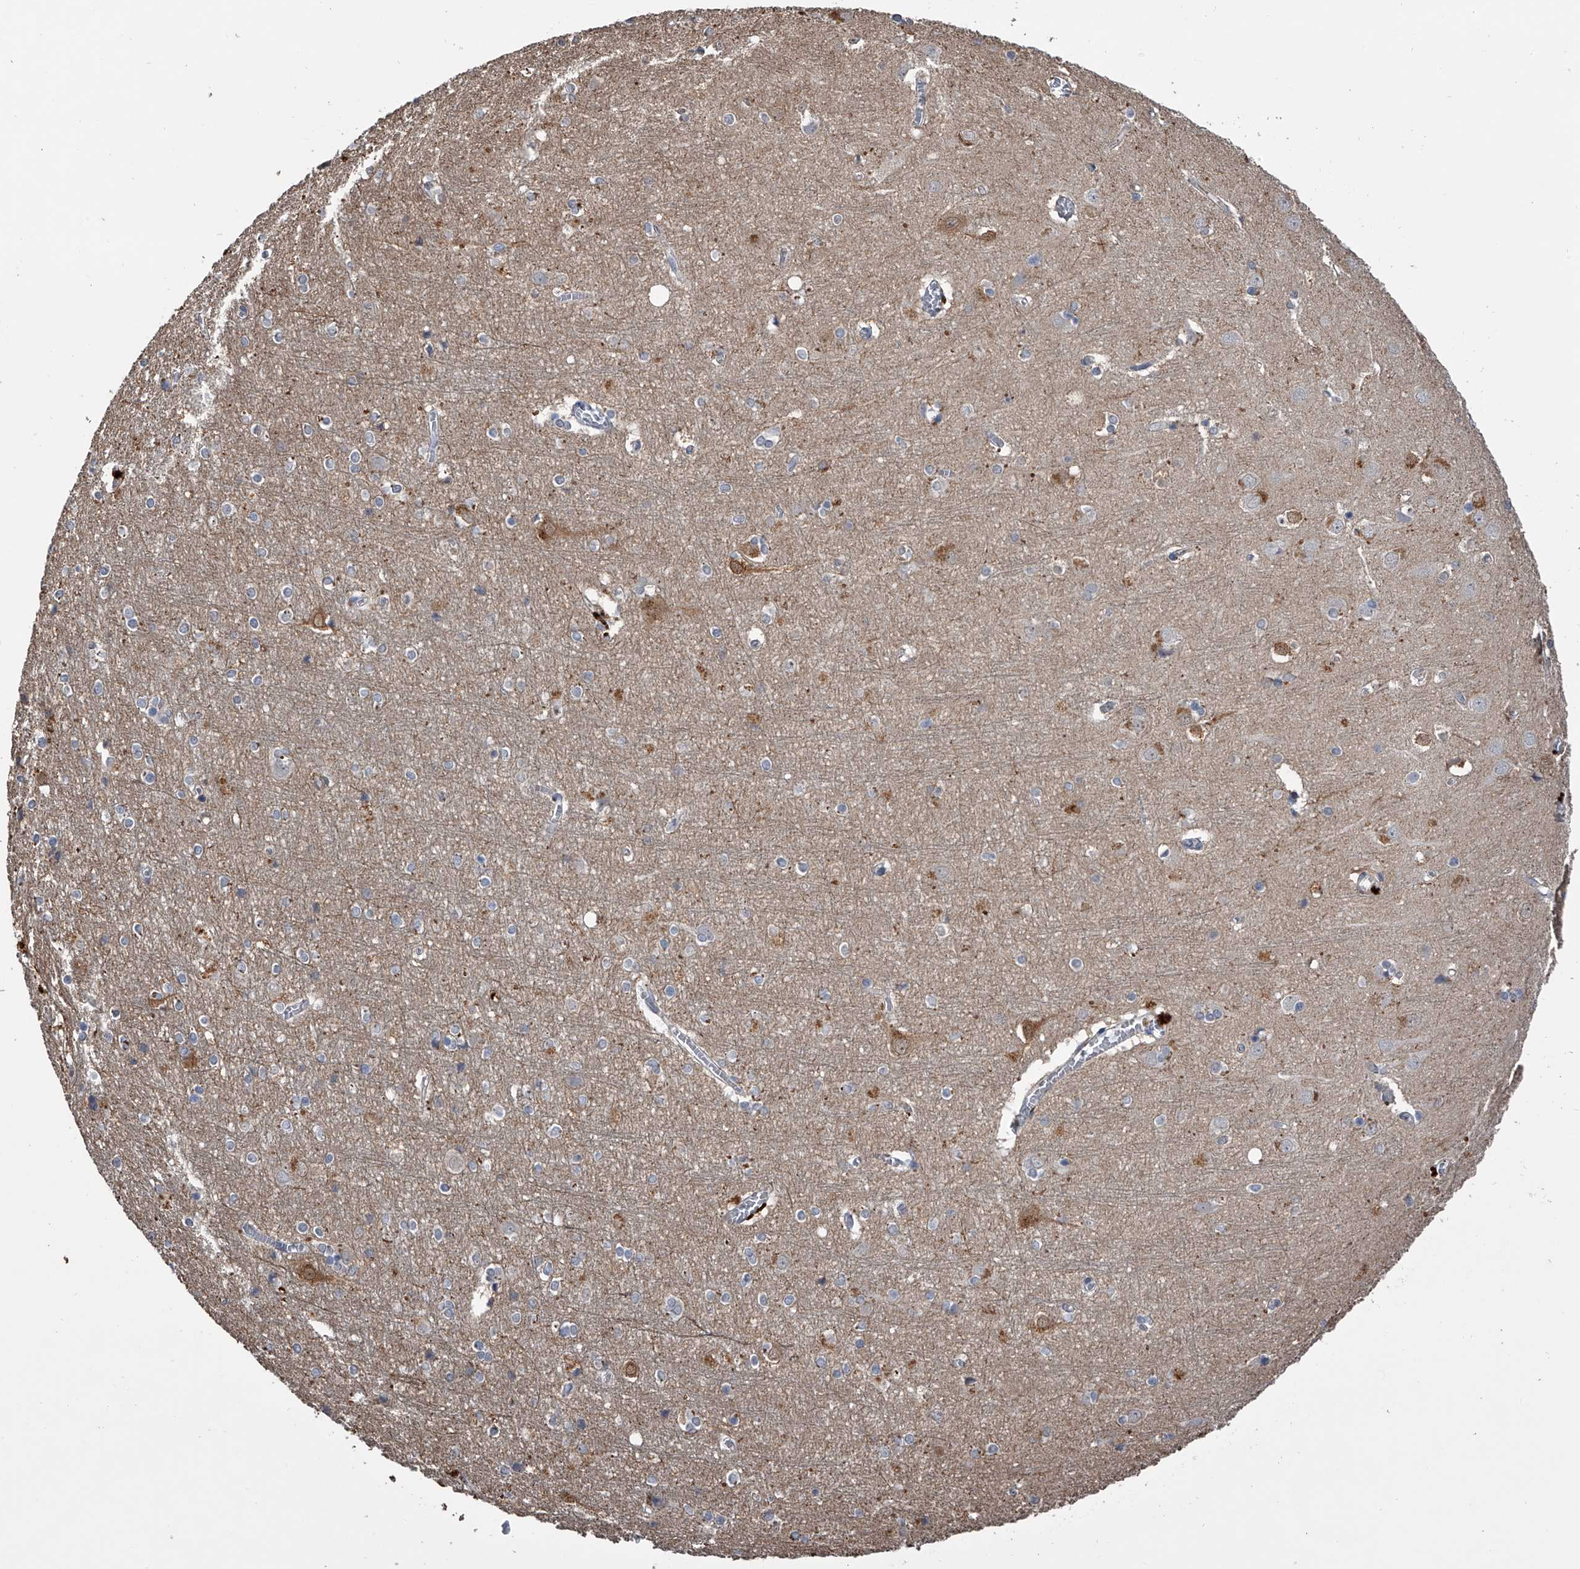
{"staining": {"intensity": "weak", "quantity": ">75%", "location": "cytoplasmic/membranous"}, "tissue": "cerebral cortex", "cell_type": "Endothelial cells", "image_type": "normal", "snomed": [{"axis": "morphology", "description": "Normal tissue, NOS"}, {"axis": "topography", "description": "Cerebral cortex"}], "caption": "An immunohistochemistry (IHC) histopathology image of normal tissue is shown. Protein staining in brown highlights weak cytoplasmic/membranous positivity in cerebral cortex within endothelial cells.", "gene": "DOCK9", "patient": {"sex": "male", "age": 54}}